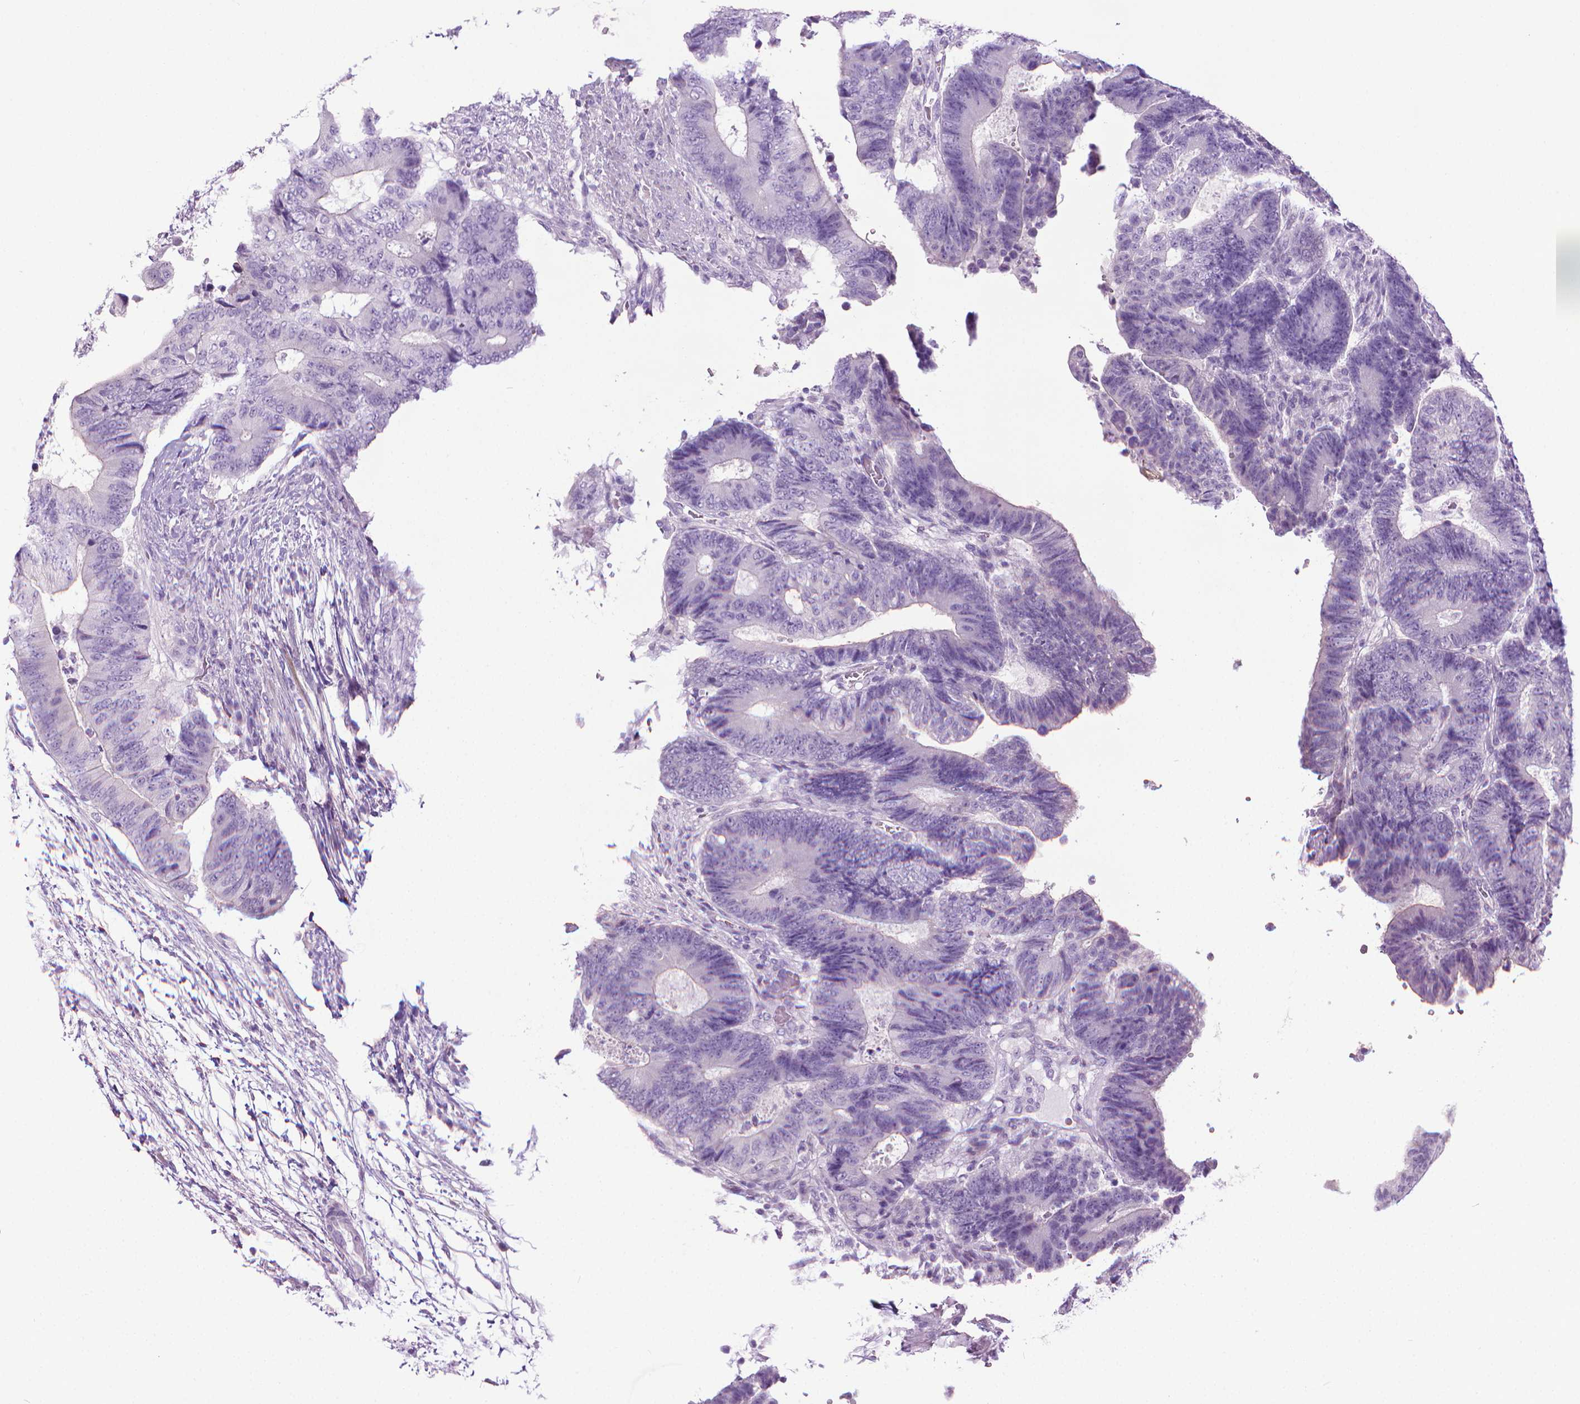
{"staining": {"intensity": "negative", "quantity": "none", "location": "none"}, "tissue": "colorectal cancer", "cell_type": "Tumor cells", "image_type": "cancer", "snomed": [{"axis": "morphology", "description": "Adenocarcinoma, NOS"}, {"axis": "topography", "description": "Colon"}], "caption": "Tumor cells show no significant staining in adenocarcinoma (colorectal).", "gene": "DNAI7", "patient": {"sex": "female", "age": 48}}